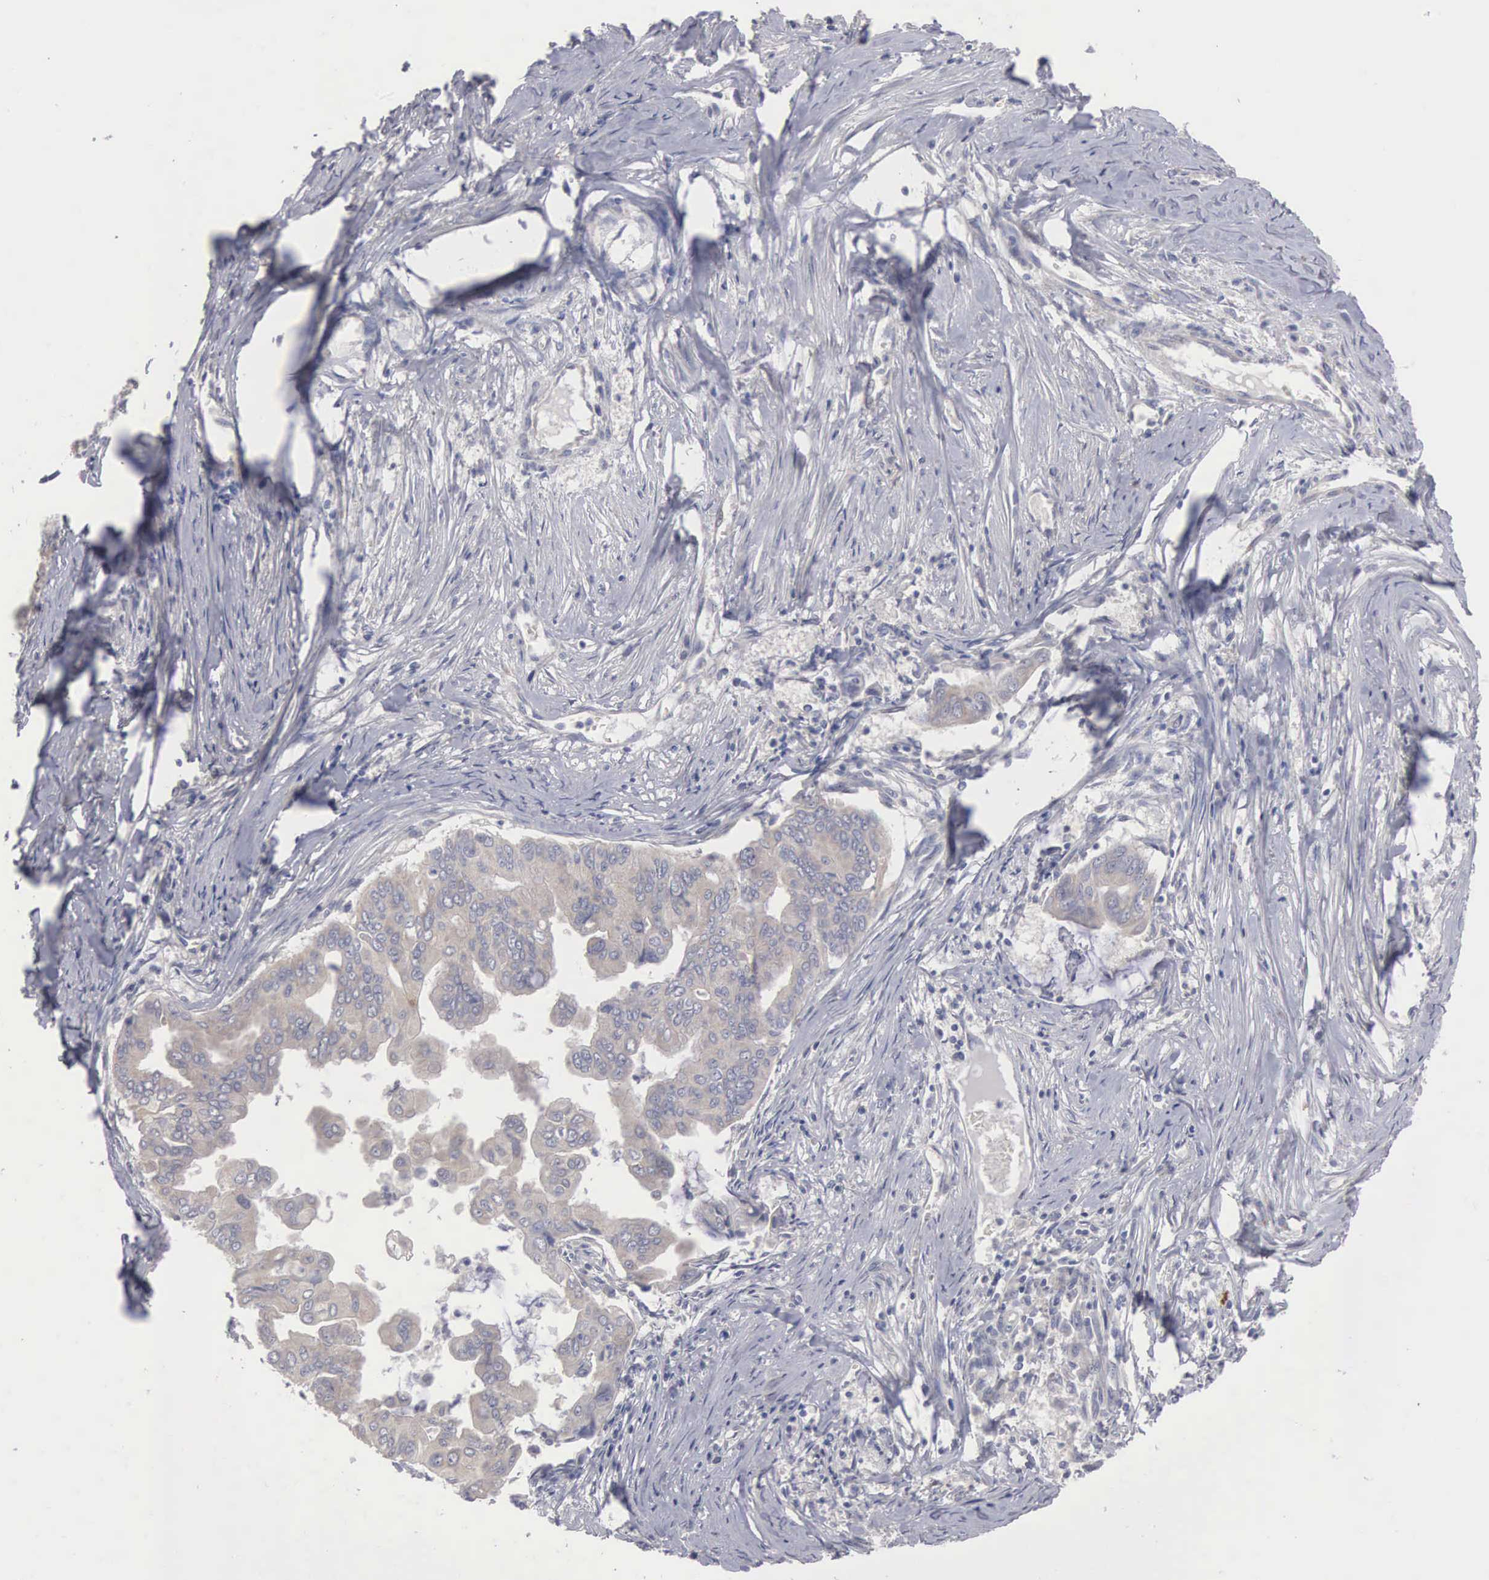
{"staining": {"intensity": "weak", "quantity": "25%-75%", "location": "cytoplasmic/membranous"}, "tissue": "stomach cancer", "cell_type": "Tumor cells", "image_type": "cancer", "snomed": [{"axis": "morphology", "description": "Adenocarcinoma, NOS"}, {"axis": "topography", "description": "Stomach, upper"}], "caption": "About 25%-75% of tumor cells in human stomach adenocarcinoma exhibit weak cytoplasmic/membranous protein expression as visualized by brown immunohistochemical staining.", "gene": "AMN", "patient": {"sex": "male", "age": 80}}